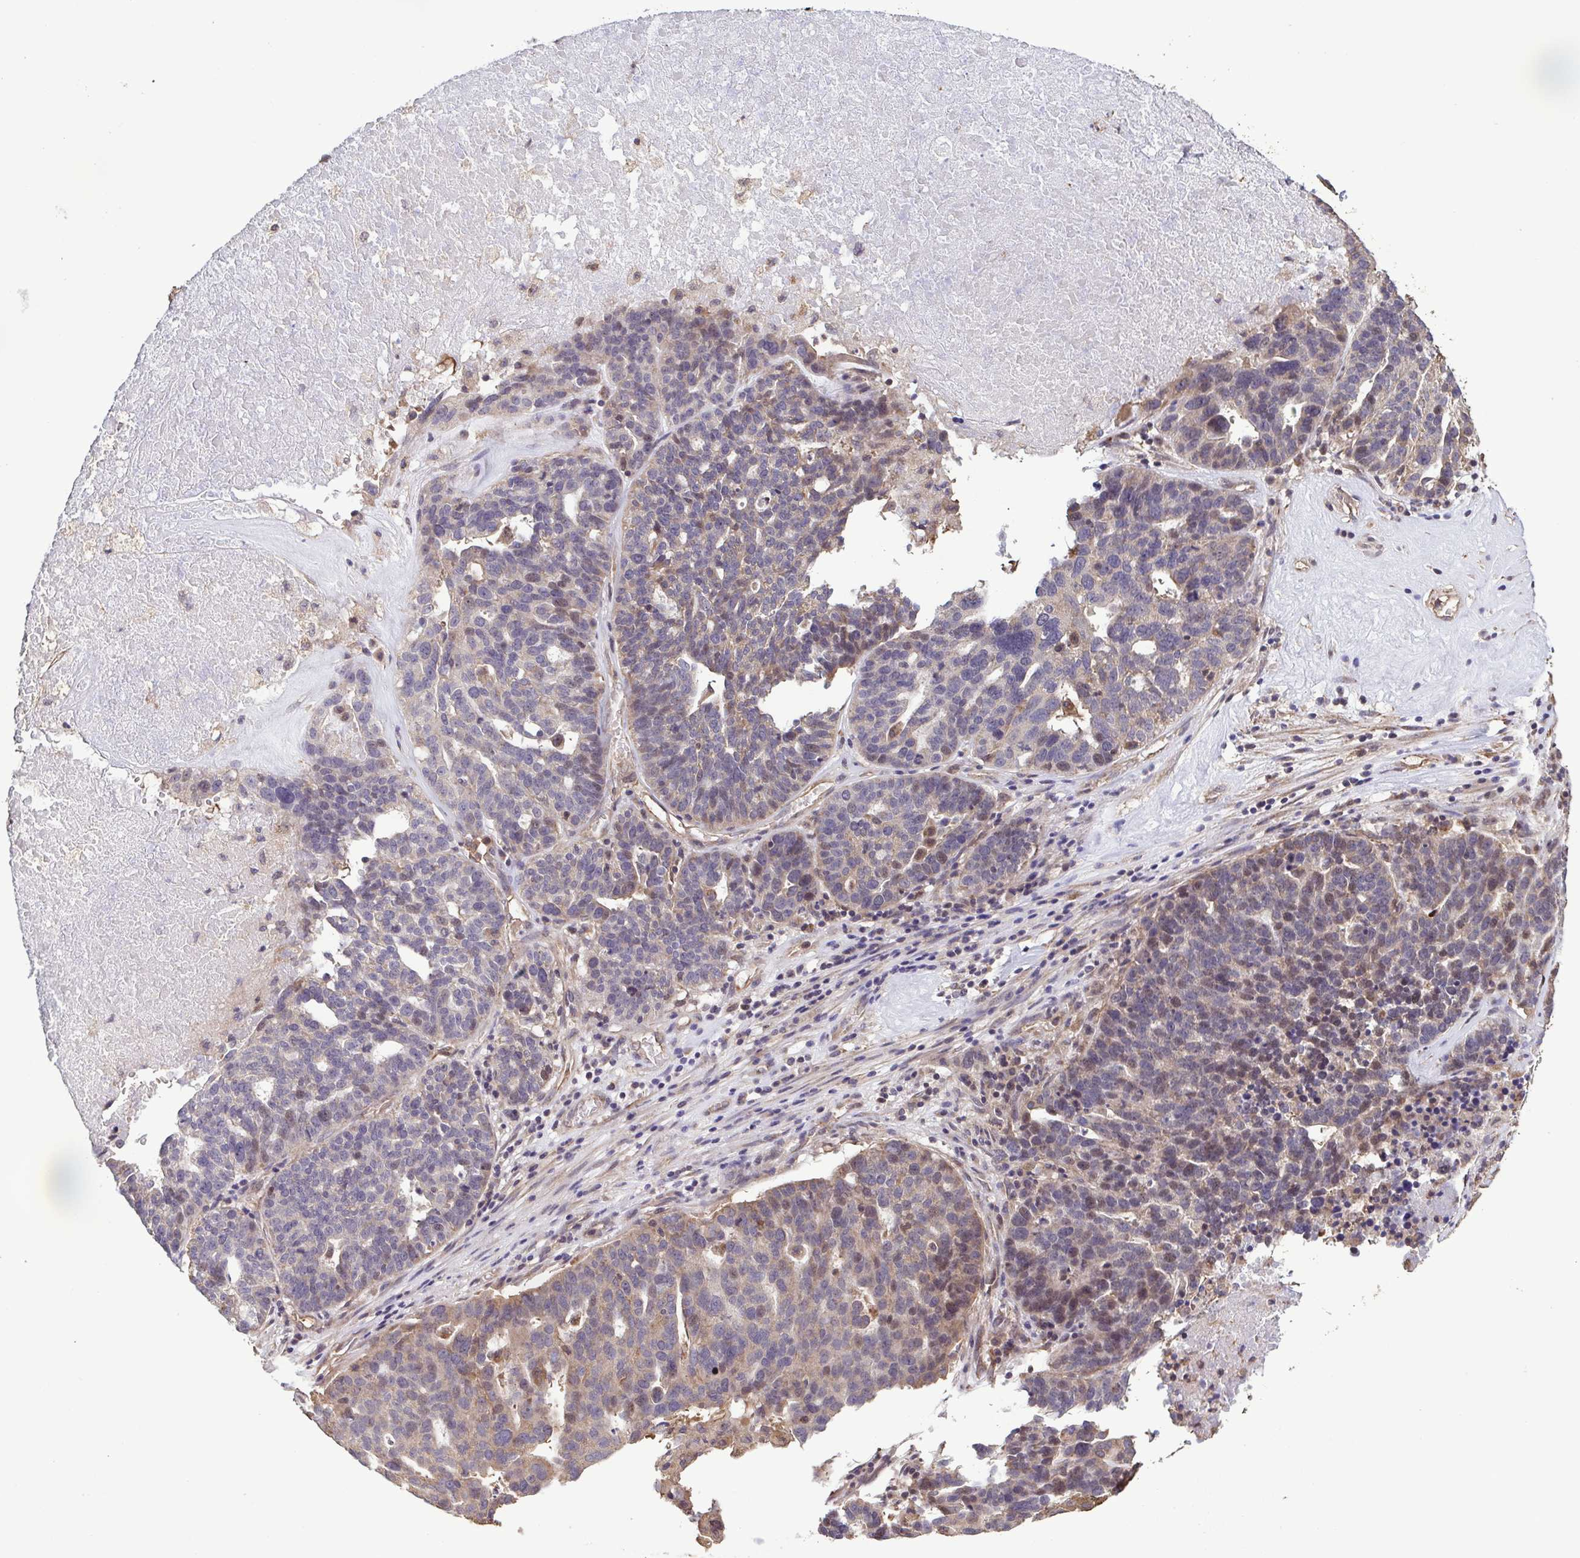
{"staining": {"intensity": "weak", "quantity": "<25%", "location": "nuclear"}, "tissue": "ovarian cancer", "cell_type": "Tumor cells", "image_type": "cancer", "snomed": [{"axis": "morphology", "description": "Cystadenocarcinoma, serous, NOS"}, {"axis": "topography", "description": "Ovary"}], "caption": "Serous cystadenocarcinoma (ovarian) was stained to show a protein in brown. There is no significant staining in tumor cells.", "gene": "ZNF200", "patient": {"sex": "female", "age": 59}}